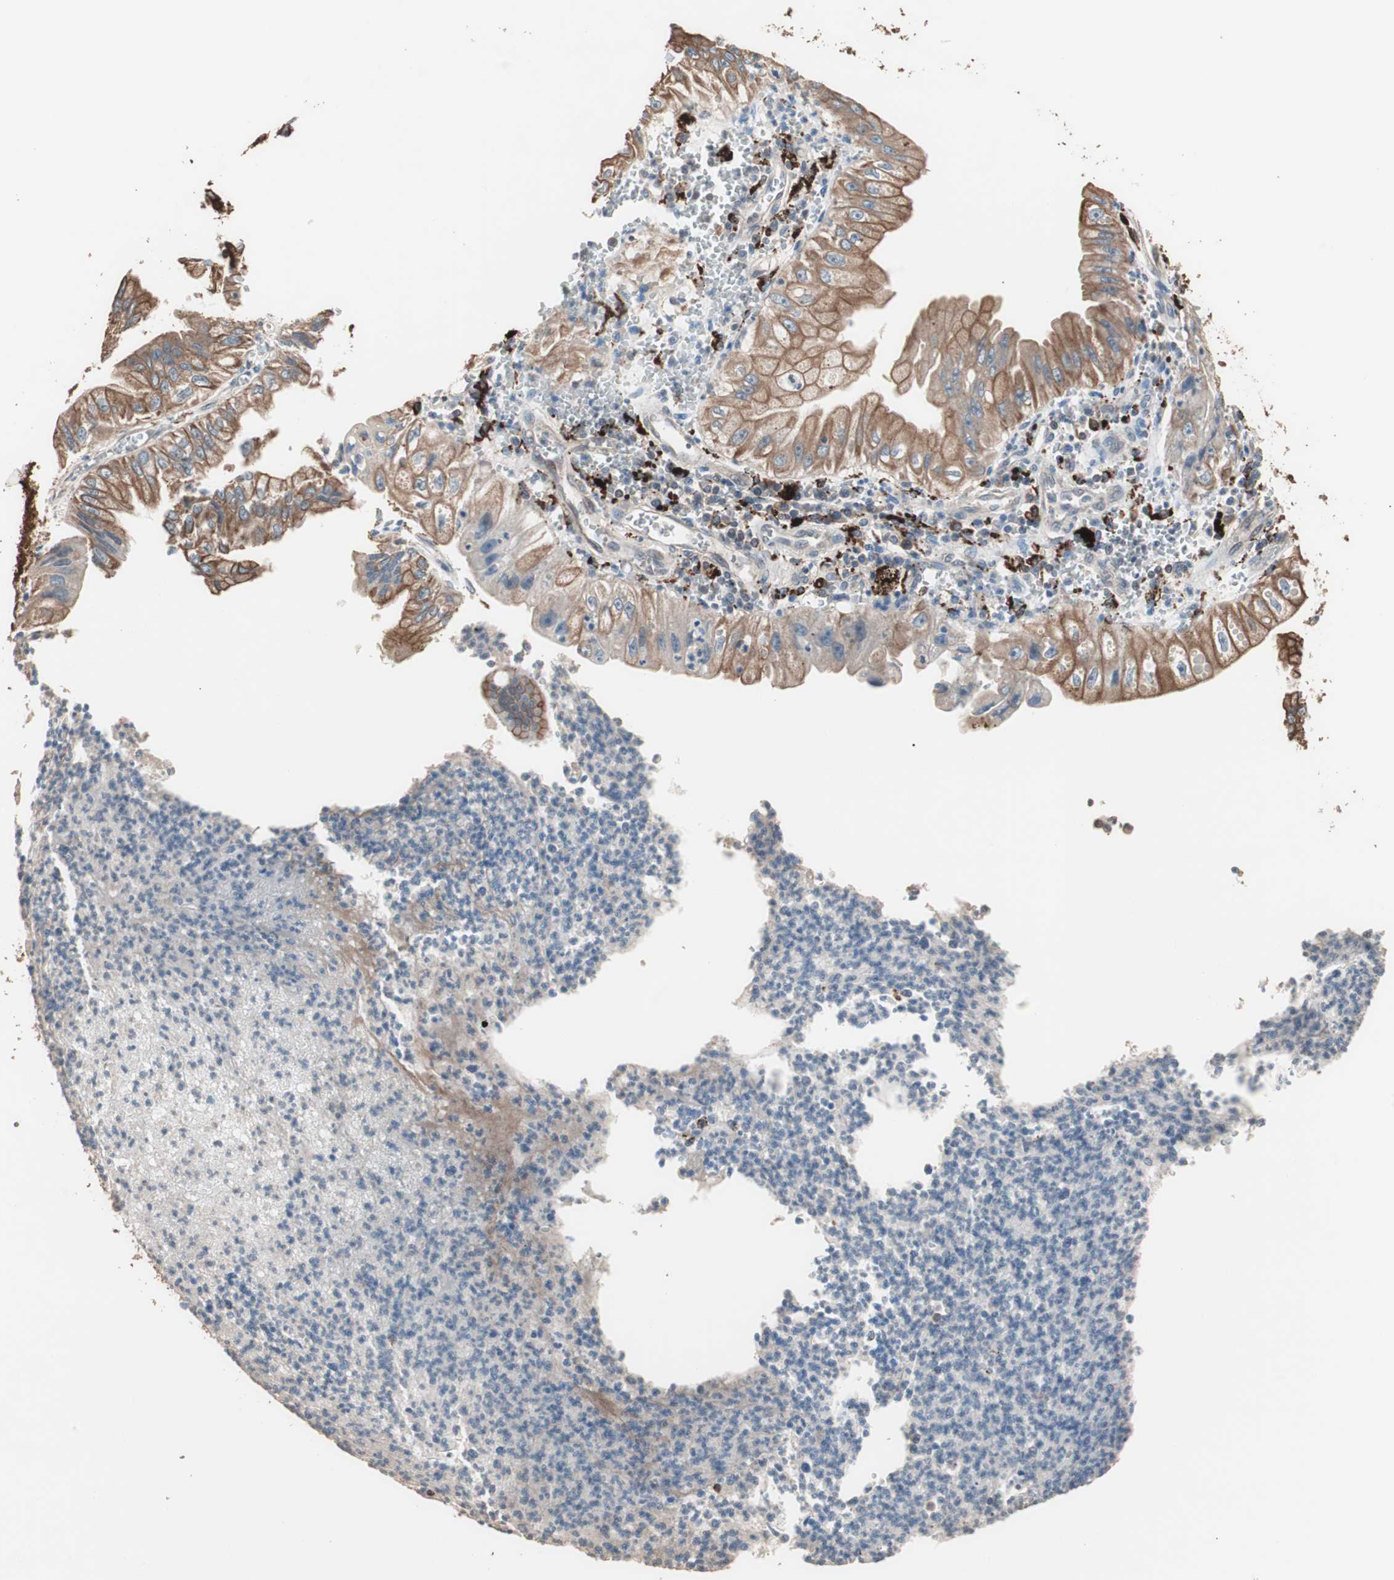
{"staining": {"intensity": "strong", "quantity": ">75%", "location": "cytoplasmic/membranous"}, "tissue": "pancreatic cancer", "cell_type": "Tumor cells", "image_type": "cancer", "snomed": [{"axis": "morphology", "description": "Normal tissue, NOS"}, {"axis": "topography", "description": "Lymph node"}], "caption": "IHC of human pancreatic cancer reveals high levels of strong cytoplasmic/membranous expression in approximately >75% of tumor cells. (DAB = brown stain, brightfield microscopy at high magnification).", "gene": "CCT3", "patient": {"sex": "male", "age": 50}}